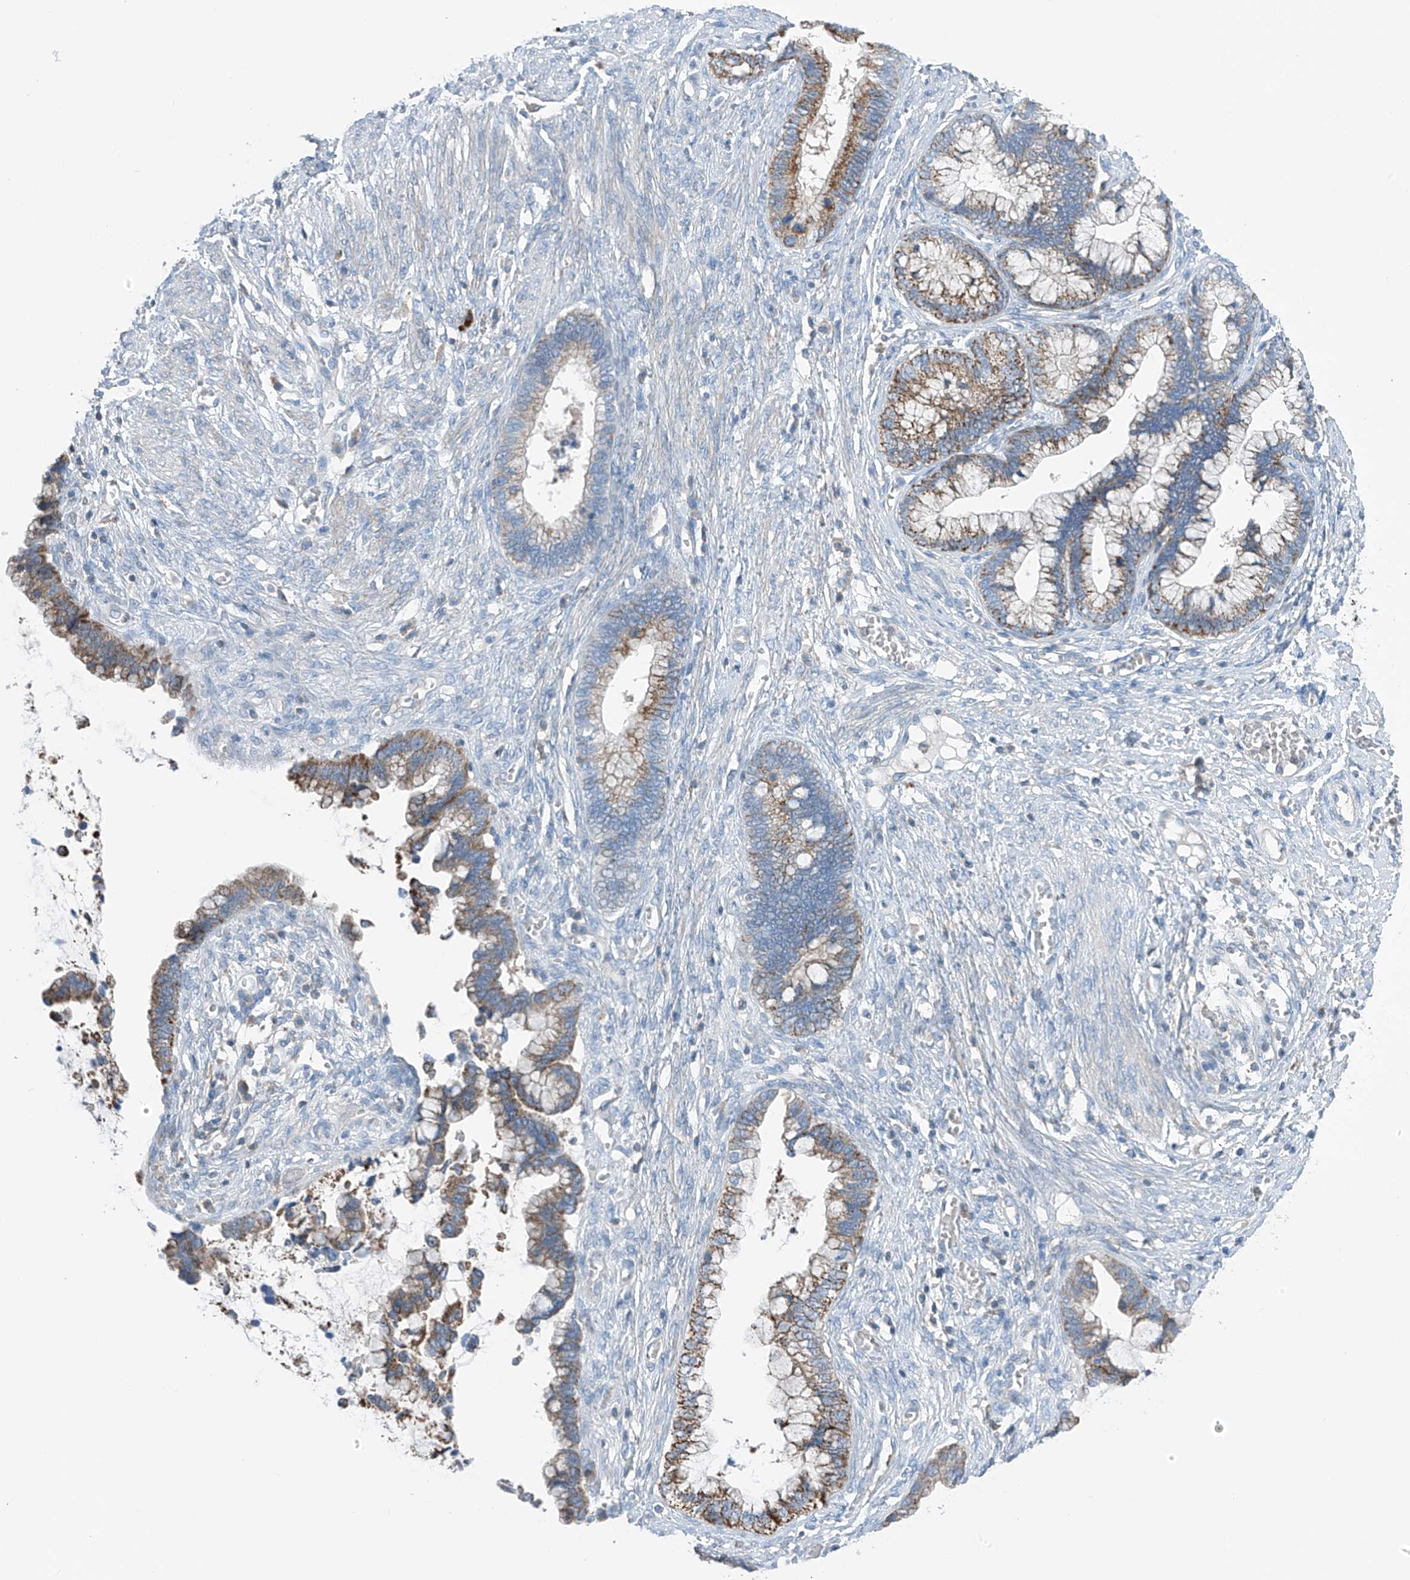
{"staining": {"intensity": "moderate", "quantity": "25%-75%", "location": "cytoplasmic/membranous"}, "tissue": "cervical cancer", "cell_type": "Tumor cells", "image_type": "cancer", "snomed": [{"axis": "morphology", "description": "Adenocarcinoma, NOS"}, {"axis": "topography", "description": "Cervix"}], "caption": "IHC image of neoplastic tissue: human cervical adenocarcinoma stained using IHC reveals medium levels of moderate protein expression localized specifically in the cytoplasmic/membranous of tumor cells, appearing as a cytoplasmic/membranous brown color.", "gene": "NALCN", "patient": {"sex": "female", "age": 44}}